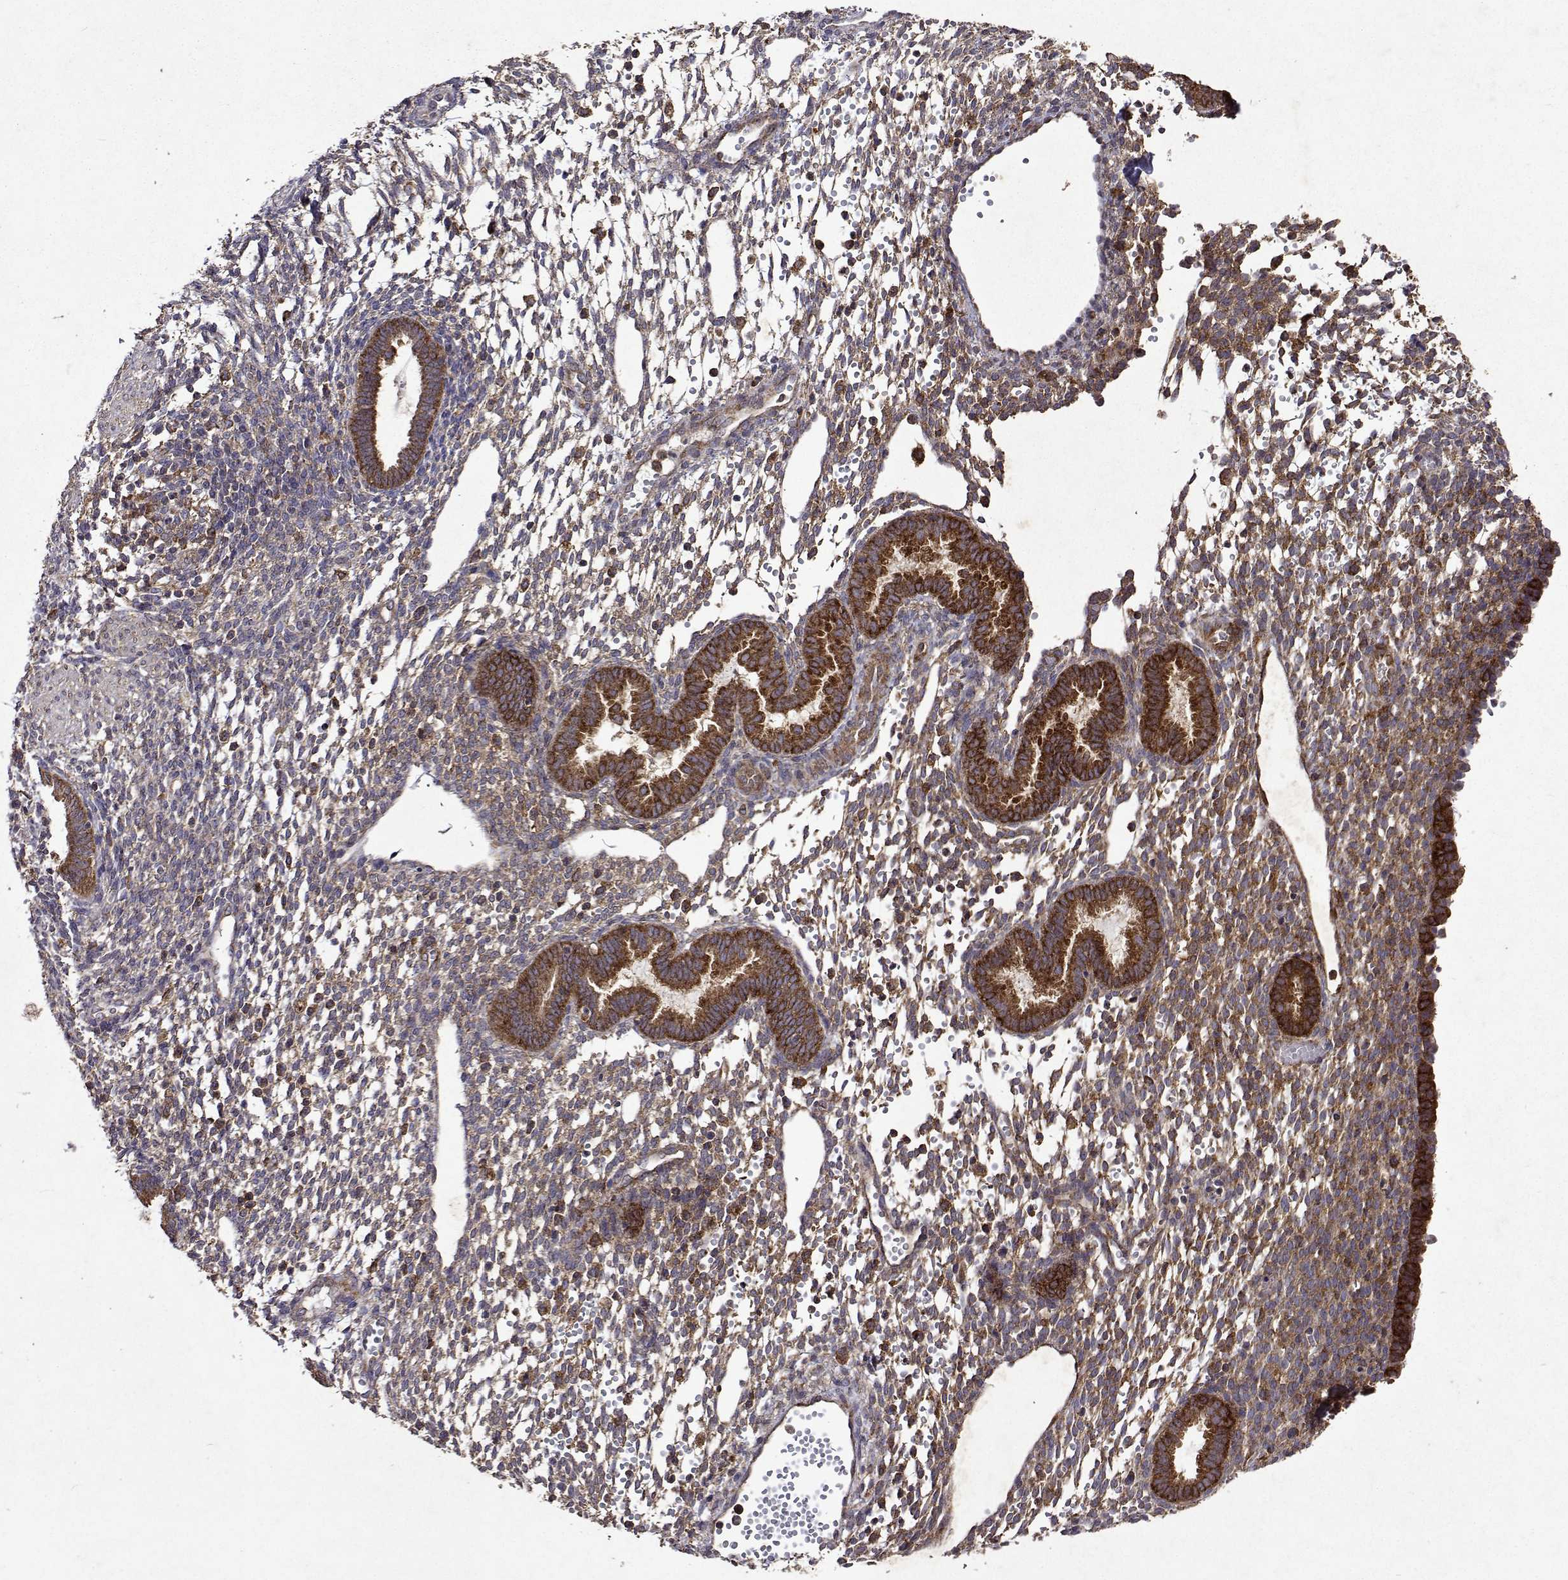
{"staining": {"intensity": "moderate", "quantity": "25%-75%", "location": "cytoplasmic/membranous"}, "tissue": "endometrium", "cell_type": "Cells in endometrial stroma", "image_type": "normal", "snomed": [{"axis": "morphology", "description": "Normal tissue, NOS"}, {"axis": "topography", "description": "Endometrium"}], "caption": "This micrograph exhibits unremarkable endometrium stained with immunohistochemistry (IHC) to label a protein in brown. The cytoplasmic/membranous of cells in endometrial stroma show moderate positivity for the protein. Nuclei are counter-stained blue.", "gene": "TARBP2", "patient": {"sex": "female", "age": 36}}